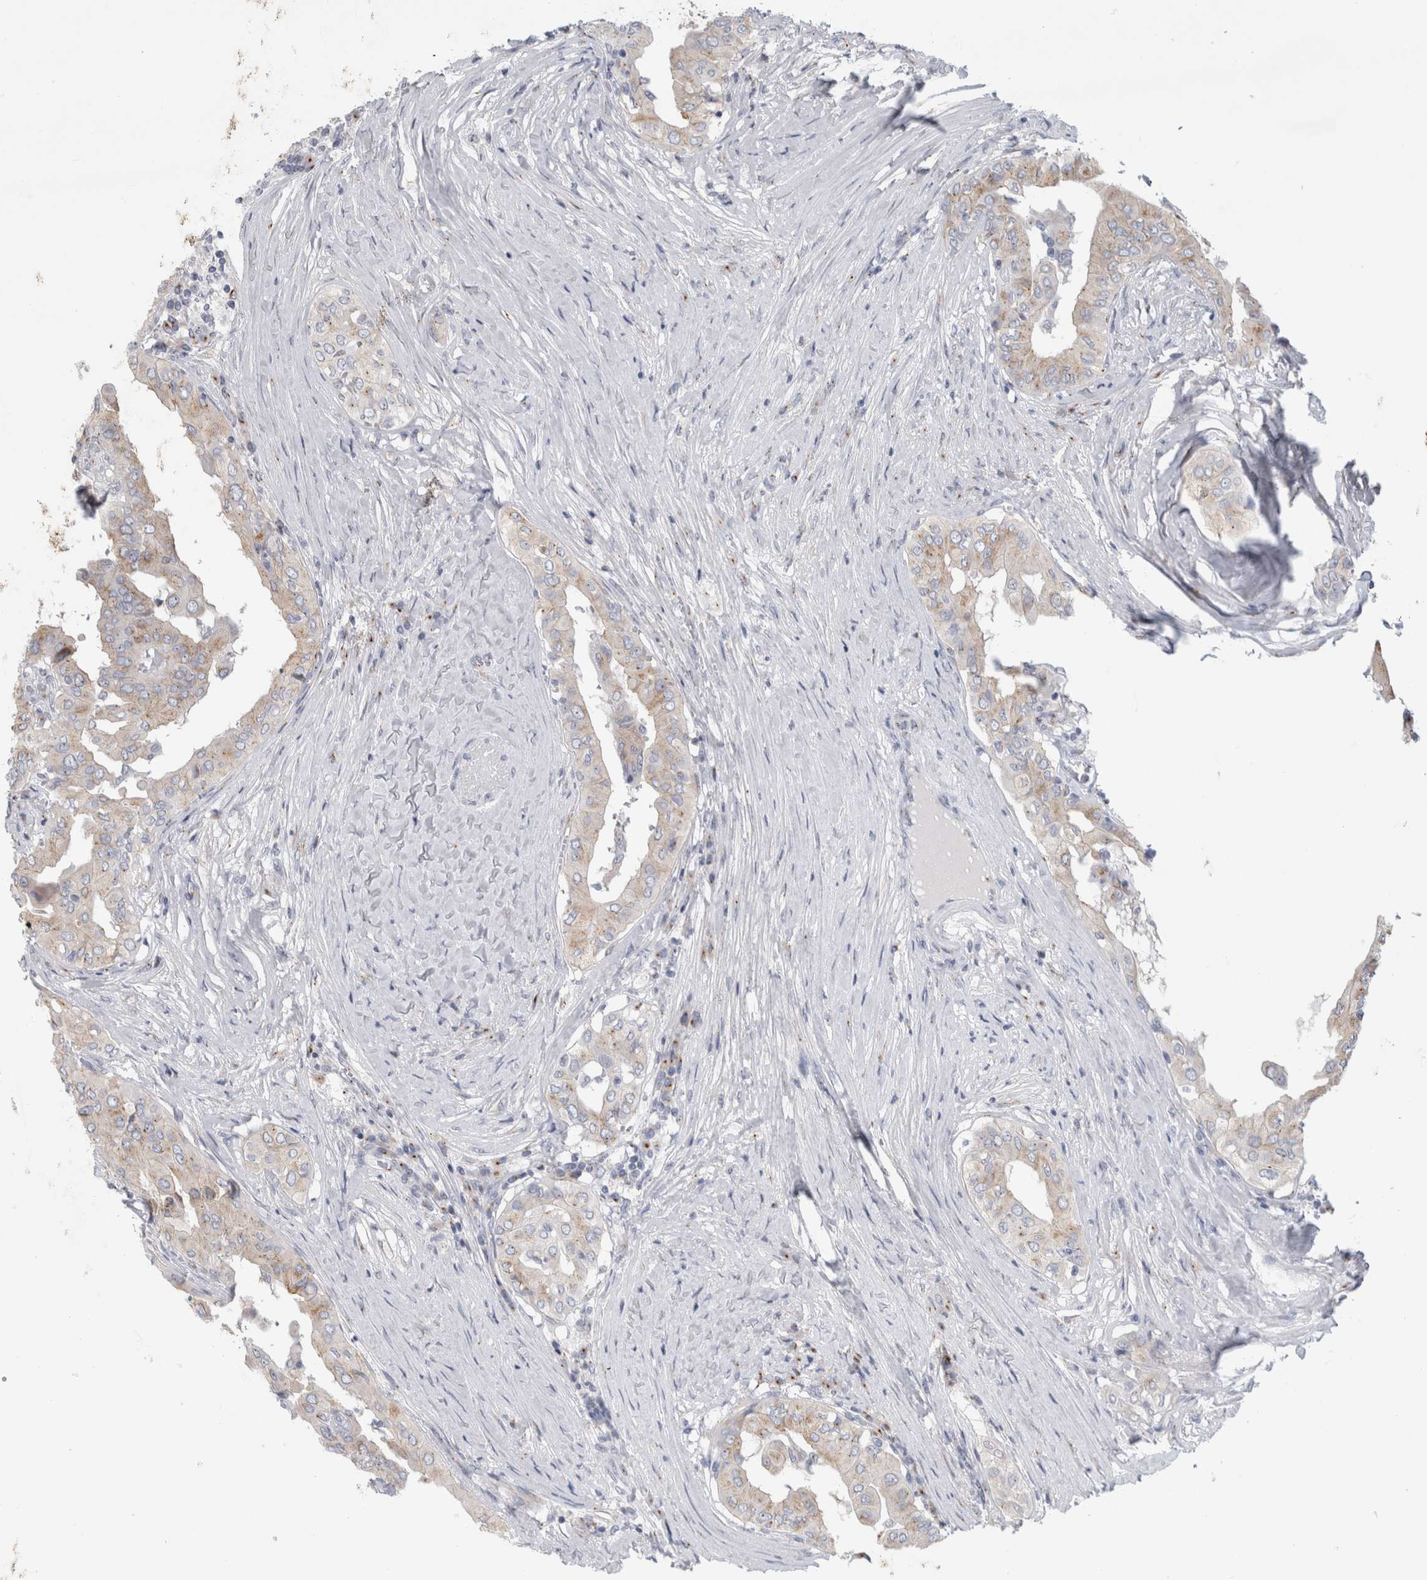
{"staining": {"intensity": "weak", "quantity": "25%-75%", "location": "cytoplasmic/membranous"}, "tissue": "thyroid cancer", "cell_type": "Tumor cells", "image_type": "cancer", "snomed": [{"axis": "morphology", "description": "Papillary adenocarcinoma, NOS"}, {"axis": "topography", "description": "Thyroid gland"}], "caption": "A brown stain labels weak cytoplasmic/membranous staining of a protein in human thyroid cancer tumor cells. (DAB (3,3'-diaminobenzidine) IHC with brightfield microscopy, high magnification).", "gene": "AKAP9", "patient": {"sex": "male", "age": 33}}